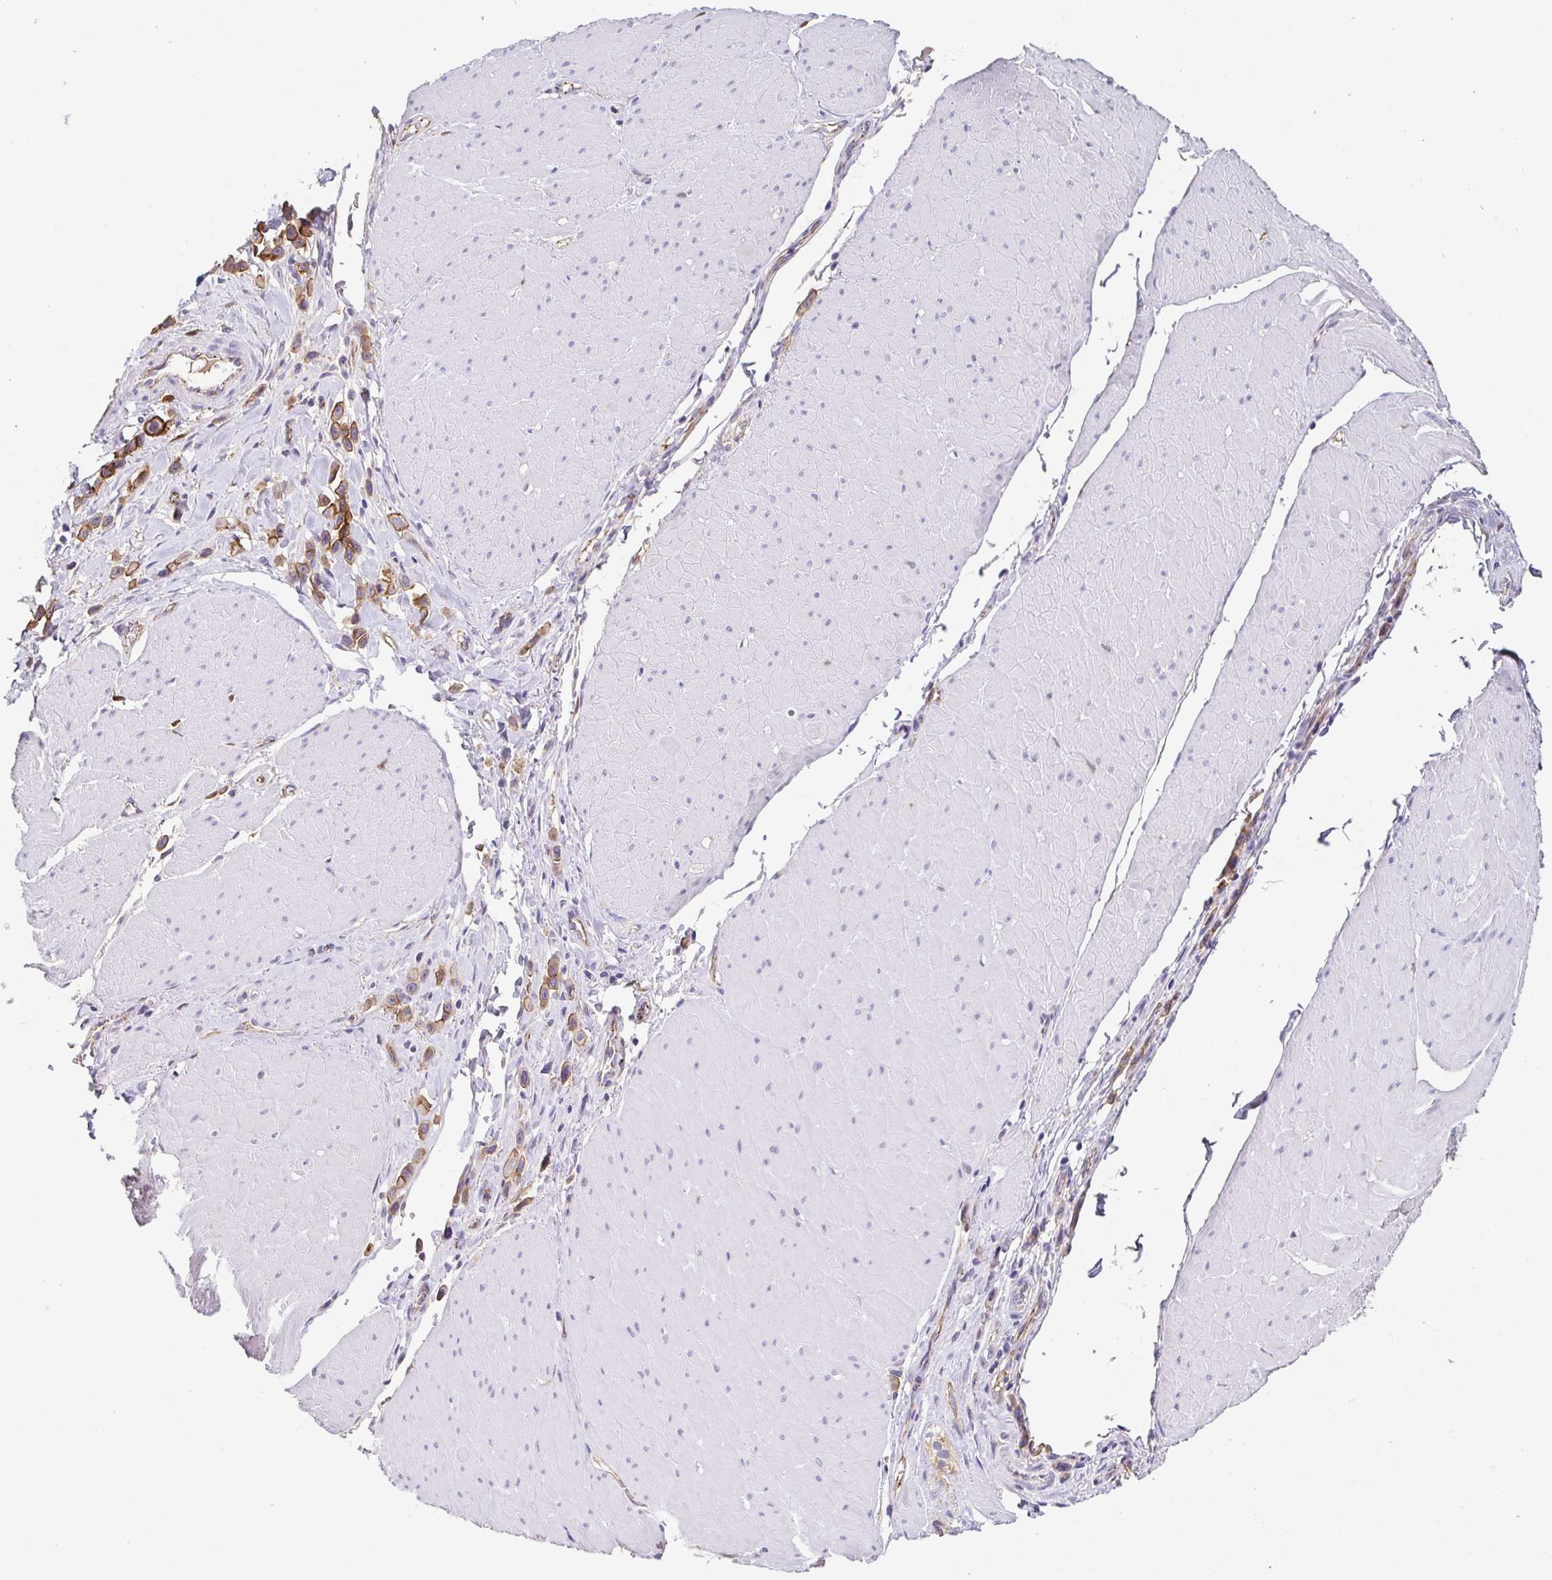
{"staining": {"intensity": "moderate", "quantity": ">75%", "location": "cytoplasmic/membranous"}, "tissue": "stomach cancer", "cell_type": "Tumor cells", "image_type": "cancer", "snomed": [{"axis": "morphology", "description": "Adenocarcinoma, NOS"}, {"axis": "topography", "description": "Stomach"}], "caption": "Immunohistochemical staining of adenocarcinoma (stomach) displays medium levels of moderate cytoplasmic/membranous protein positivity in approximately >75% of tumor cells.", "gene": "PIWIL3", "patient": {"sex": "male", "age": 47}}